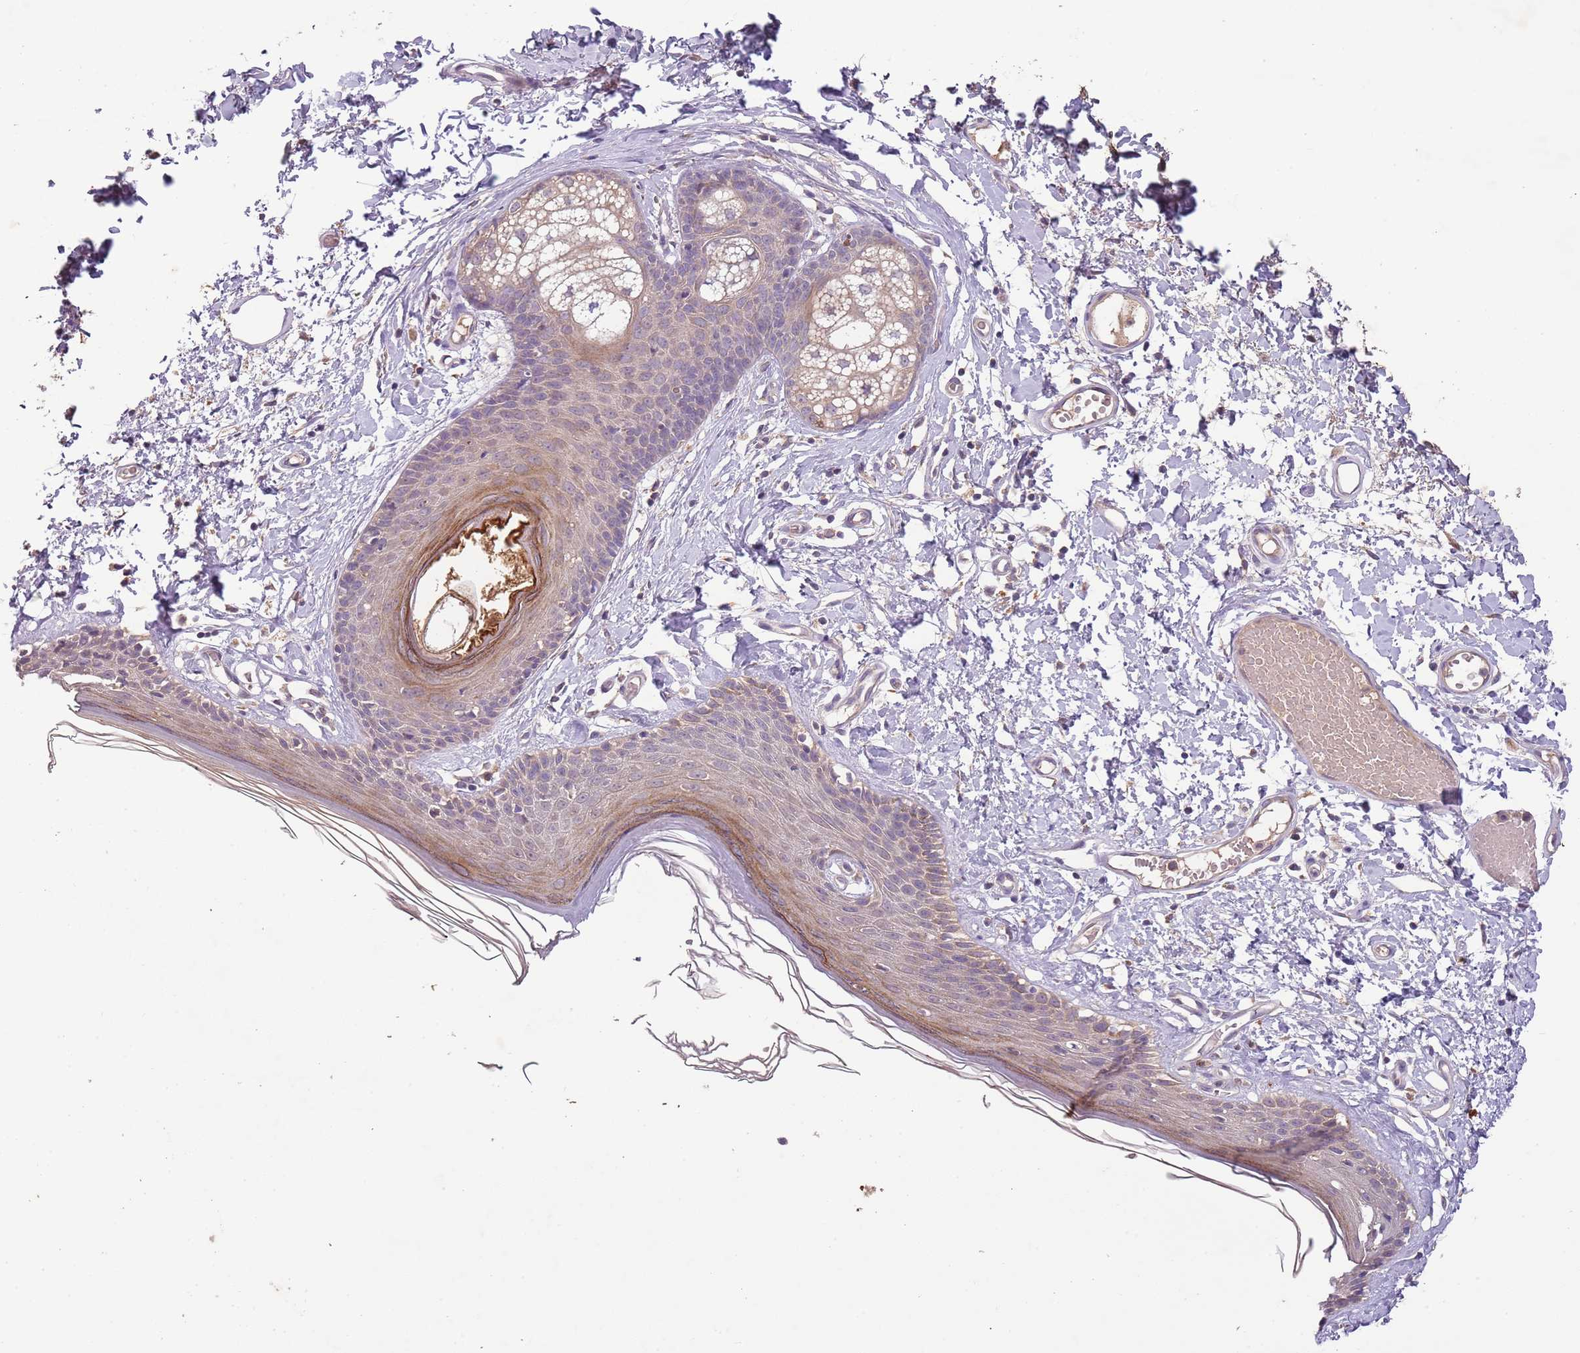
{"staining": {"intensity": "moderate", "quantity": "25%-75%", "location": "cytoplasmic/membranous"}, "tissue": "skin", "cell_type": "Epidermal cells", "image_type": "normal", "snomed": [{"axis": "morphology", "description": "Normal tissue, NOS"}, {"axis": "topography", "description": "Adipose tissue"}, {"axis": "topography", "description": "Vascular tissue"}, {"axis": "topography", "description": "Vulva"}, {"axis": "topography", "description": "Peripheral nerve tissue"}], "caption": "The micrograph exhibits immunohistochemical staining of benign skin. There is moderate cytoplasmic/membranous positivity is present in about 25%-75% of epidermal cells. (Brightfield microscopy of DAB IHC at high magnification).", "gene": "FECH", "patient": {"sex": "female", "age": 86}}